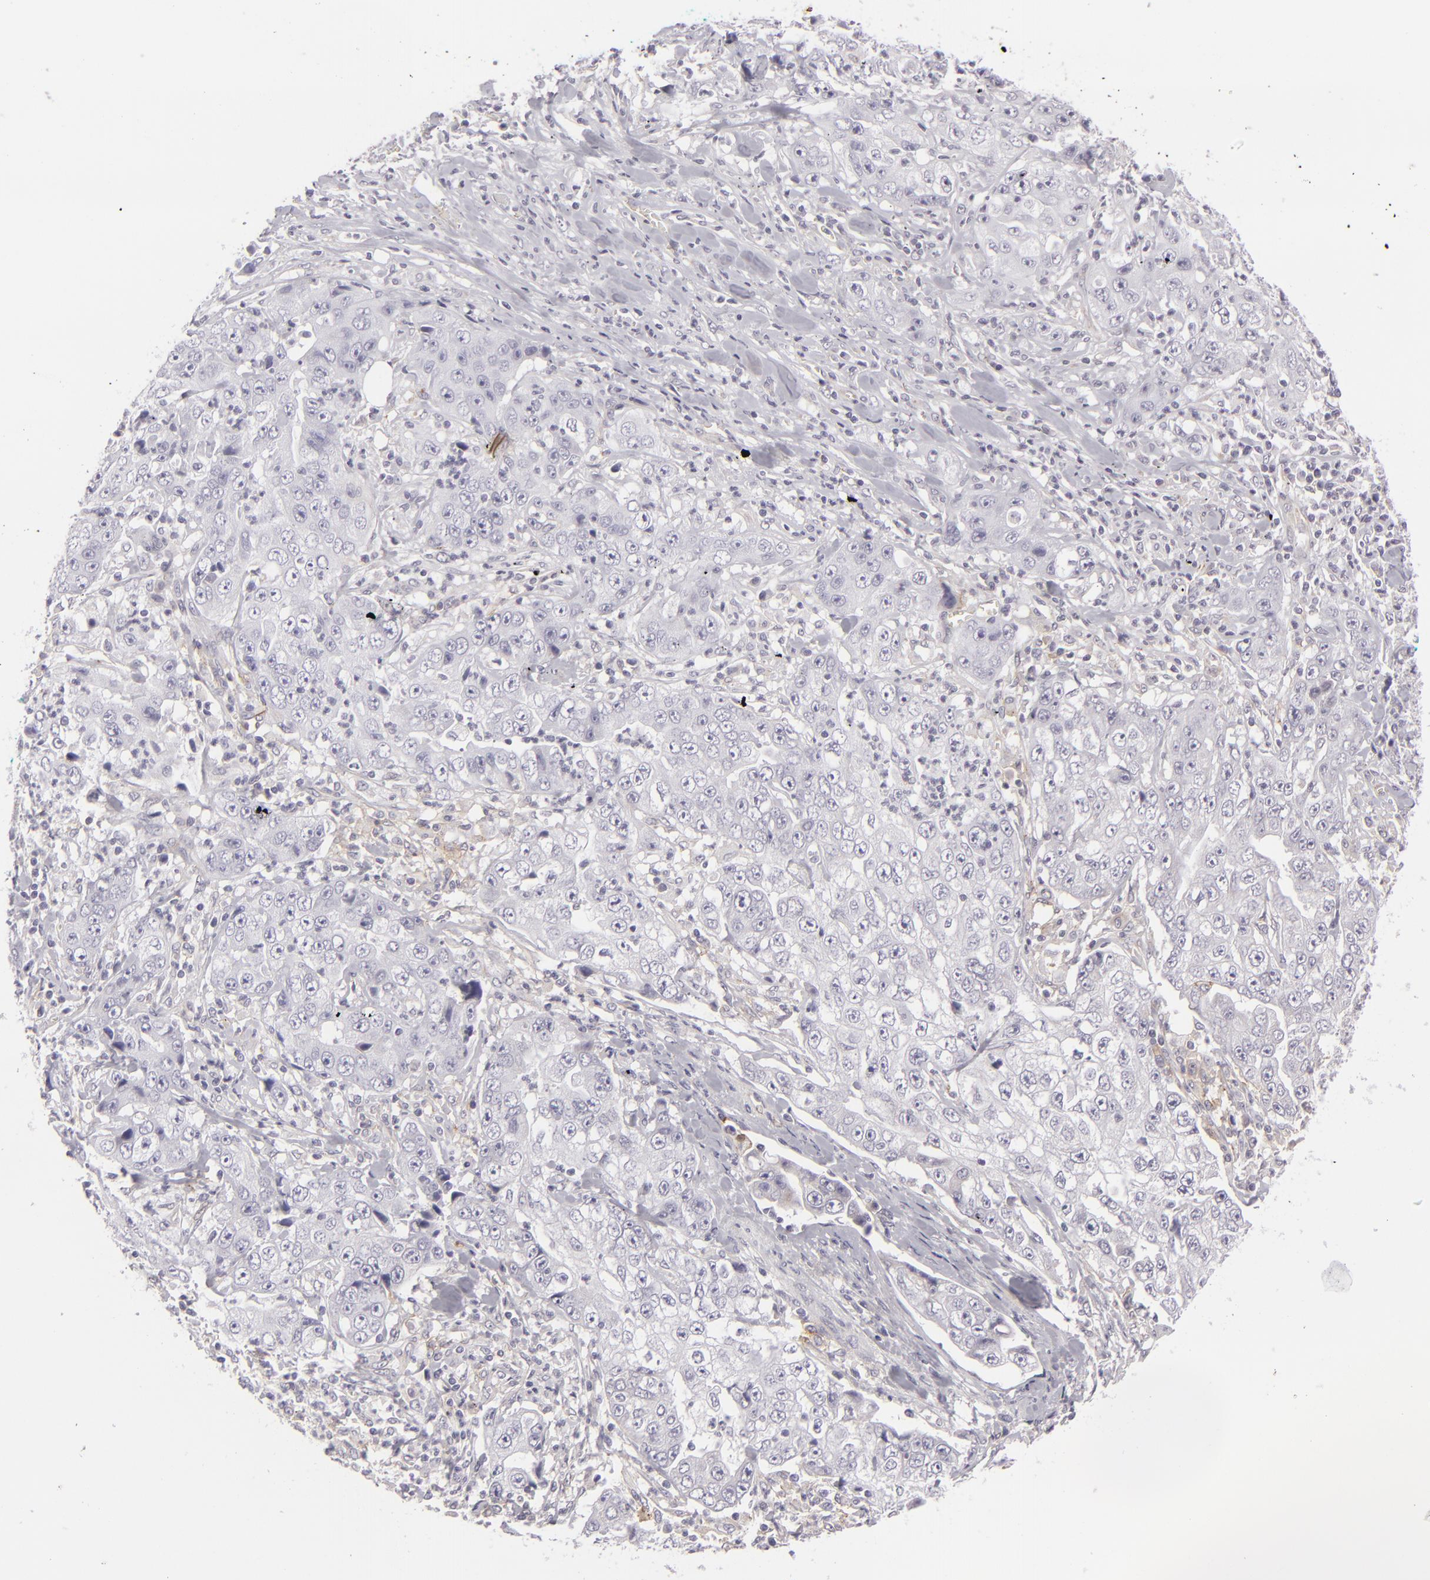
{"staining": {"intensity": "negative", "quantity": "none", "location": "none"}, "tissue": "lung cancer", "cell_type": "Tumor cells", "image_type": "cancer", "snomed": [{"axis": "morphology", "description": "Squamous cell carcinoma, NOS"}, {"axis": "topography", "description": "Lung"}], "caption": "Lung cancer (squamous cell carcinoma) stained for a protein using immunohistochemistry (IHC) displays no staining tumor cells.", "gene": "ALCAM", "patient": {"sex": "male", "age": 64}}